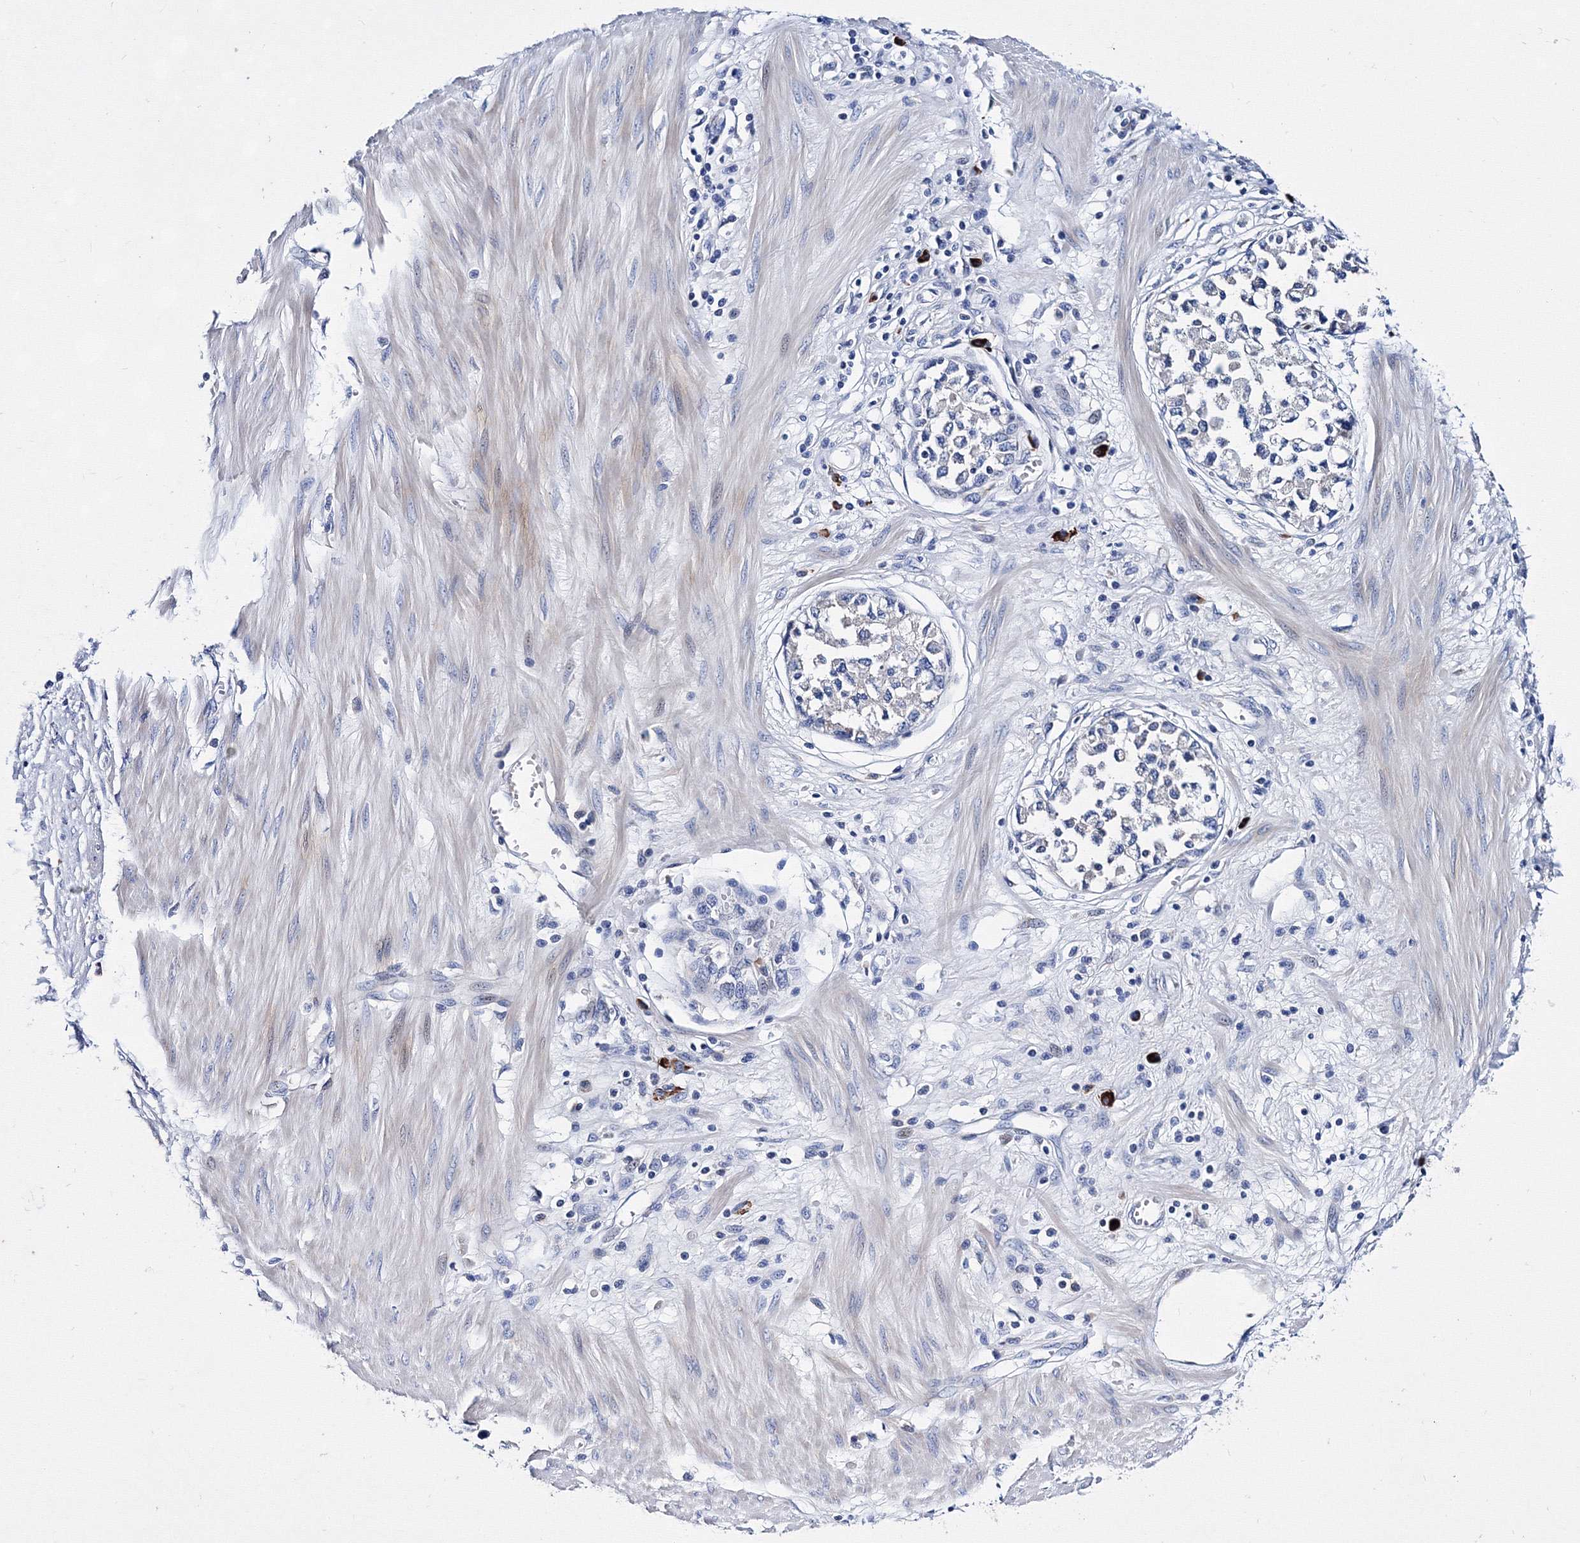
{"staining": {"intensity": "negative", "quantity": "none", "location": "none"}, "tissue": "stomach cancer", "cell_type": "Tumor cells", "image_type": "cancer", "snomed": [{"axis": "morphology", "description": "Adenocarcinoma, NOS"}, {"axis": "topography", "description": "Stomach"}], "caption": "Tumor cells are negative for protein expression in human adenocarcinoma (stomach). (DAB (3,3'-diaminobenzidine) immunohistochemistry visualized using brightfield microscopy, high magnification).", "gene": "TRPM2", "patient": {"sex": "female", "age": 76}}